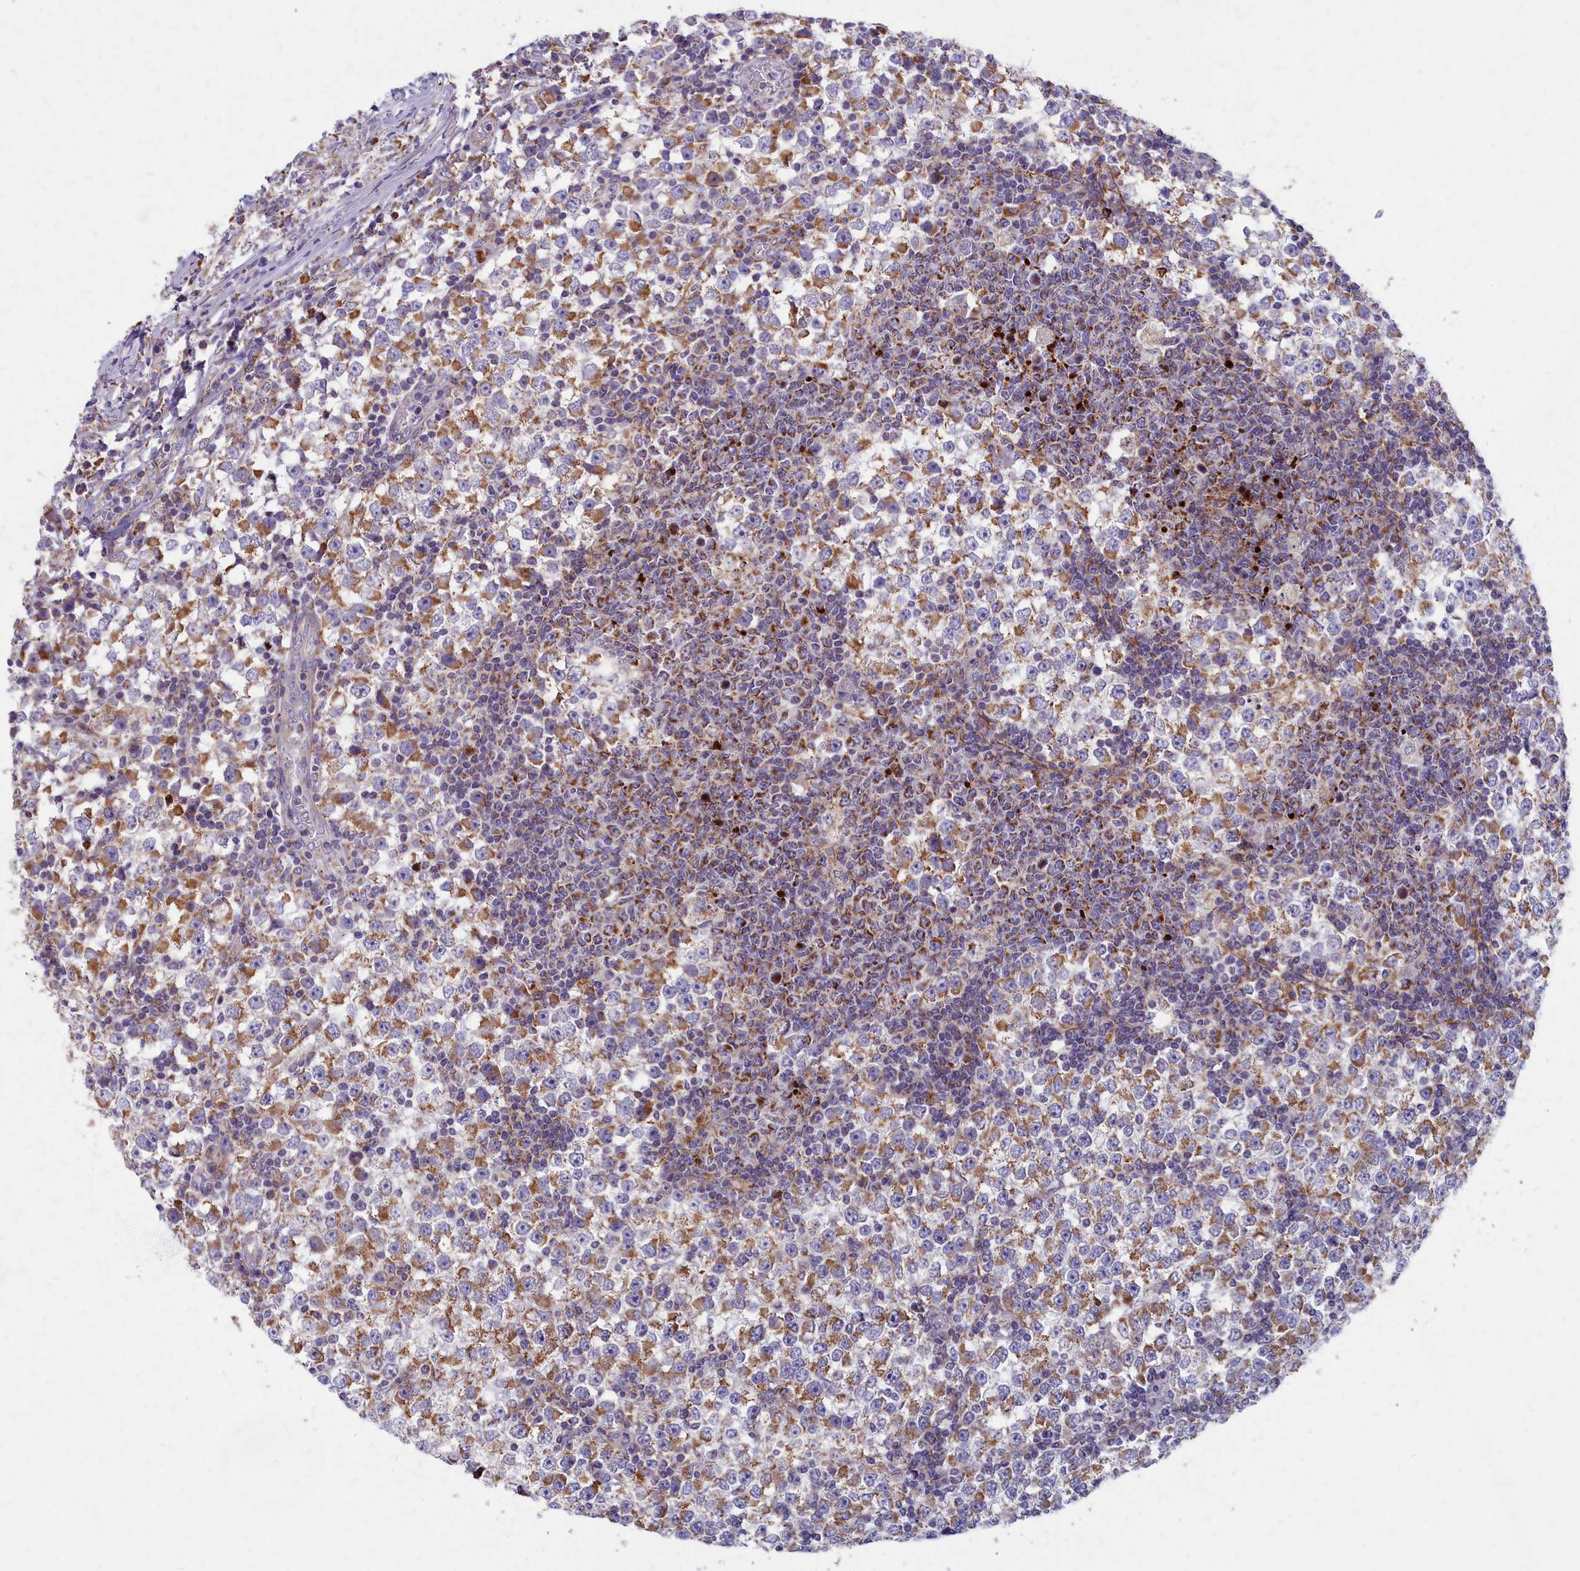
{"staining": {"intensity": "moderate", "quantity": ">75%", "location": "cytoplasmic/membranous"}, "tissue": "testis cancer", "cell_type": "Tumor cells", "image_type": "cancer", "snomed": [{"axis": "morphology", "description": "Seminoma, NOS"}, {"axis": "topography", "description": "Testis"}], "caption": "A brown stain shows moderate cytoplasmic/membranous expression of a protein in human testis cancer tumor cells.", "gene": "MRPS25", "patient": {"sex": "male", "age": 65}}